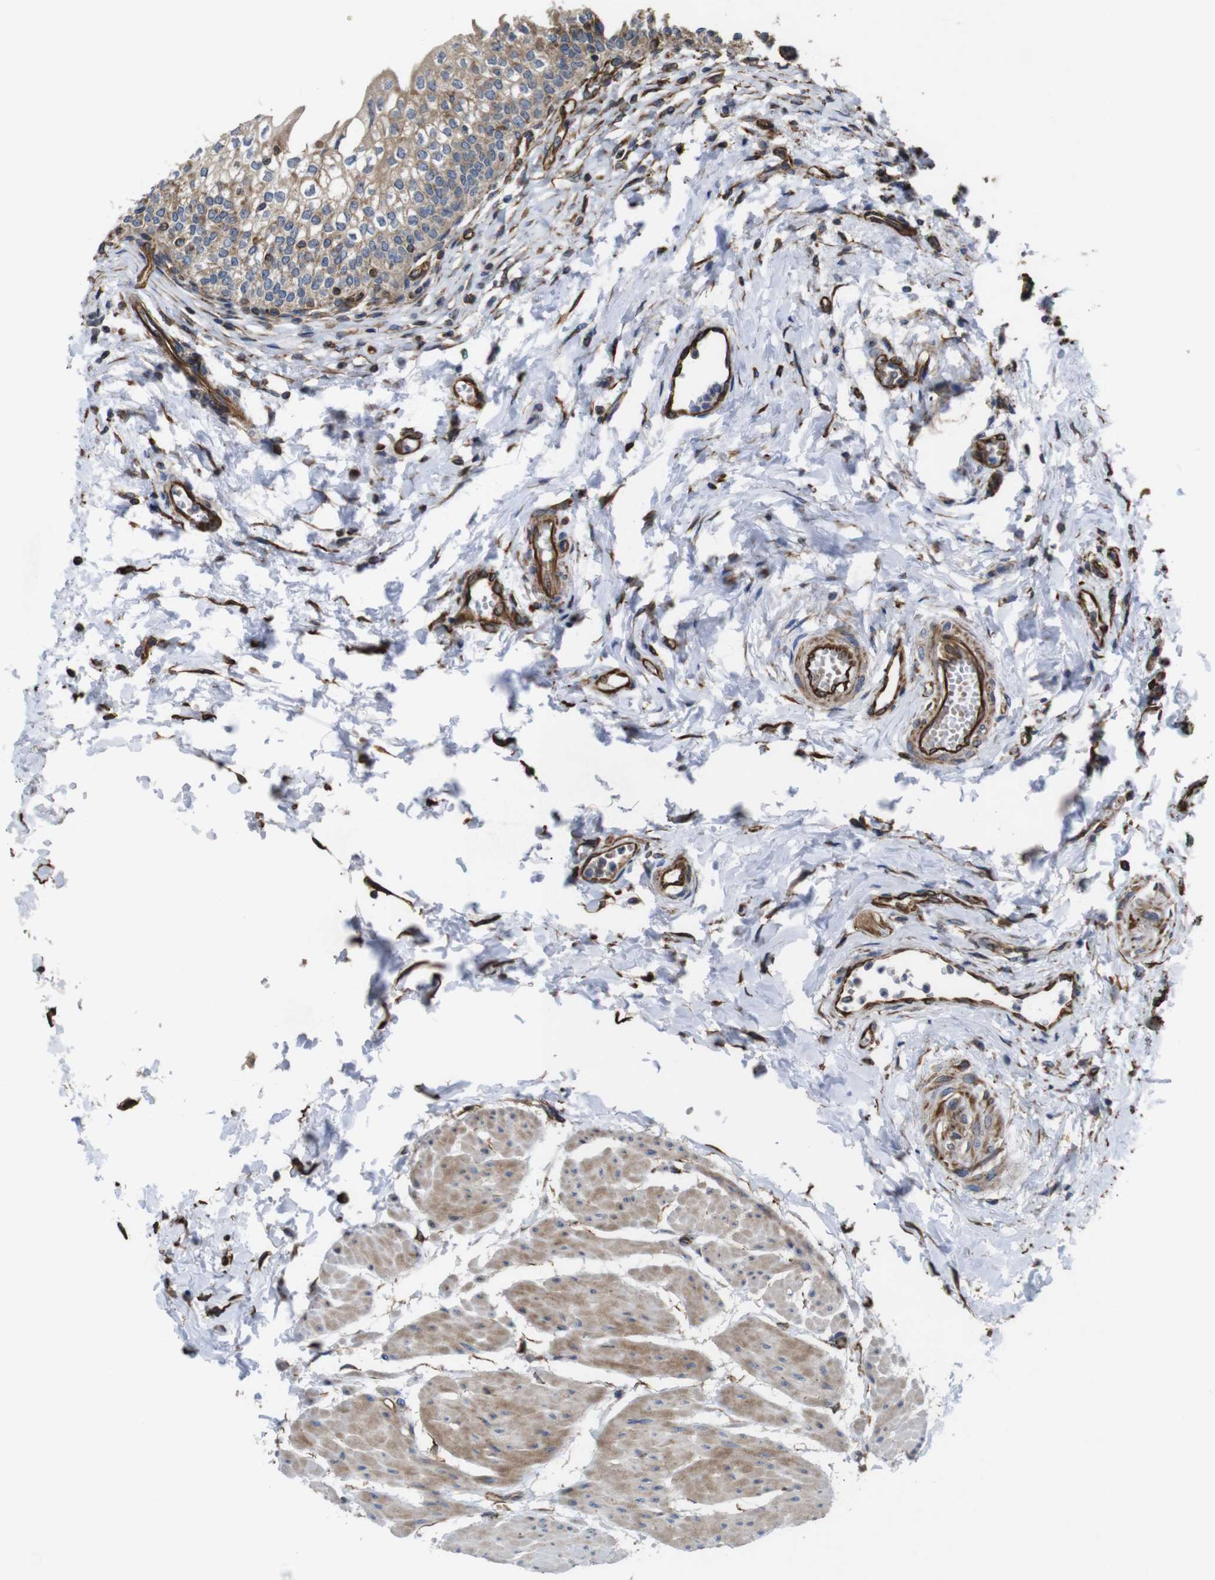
{"staining": {"intensity": "moderate", "quantity": ">75%", "location": "cytoplasmic/membranous"}, "tissue": "urinary bladder", "cell_type": "Urothelial cells", "image_type": "normal", "snomed": [{"axis": "morphology", "description": "Normal tissue, NOS"}, {"axis": "topography", "description": "Urinary bladder"}], "caption": "High-power microscopy captured an IHC photomicrograph of unremarkable urinary bladder, revealing moderate cytoplasmic/membranous expression in about >75% of urothelial cells.", "gene": "POMK", "patient": {"sex": "male", "age": 55}}